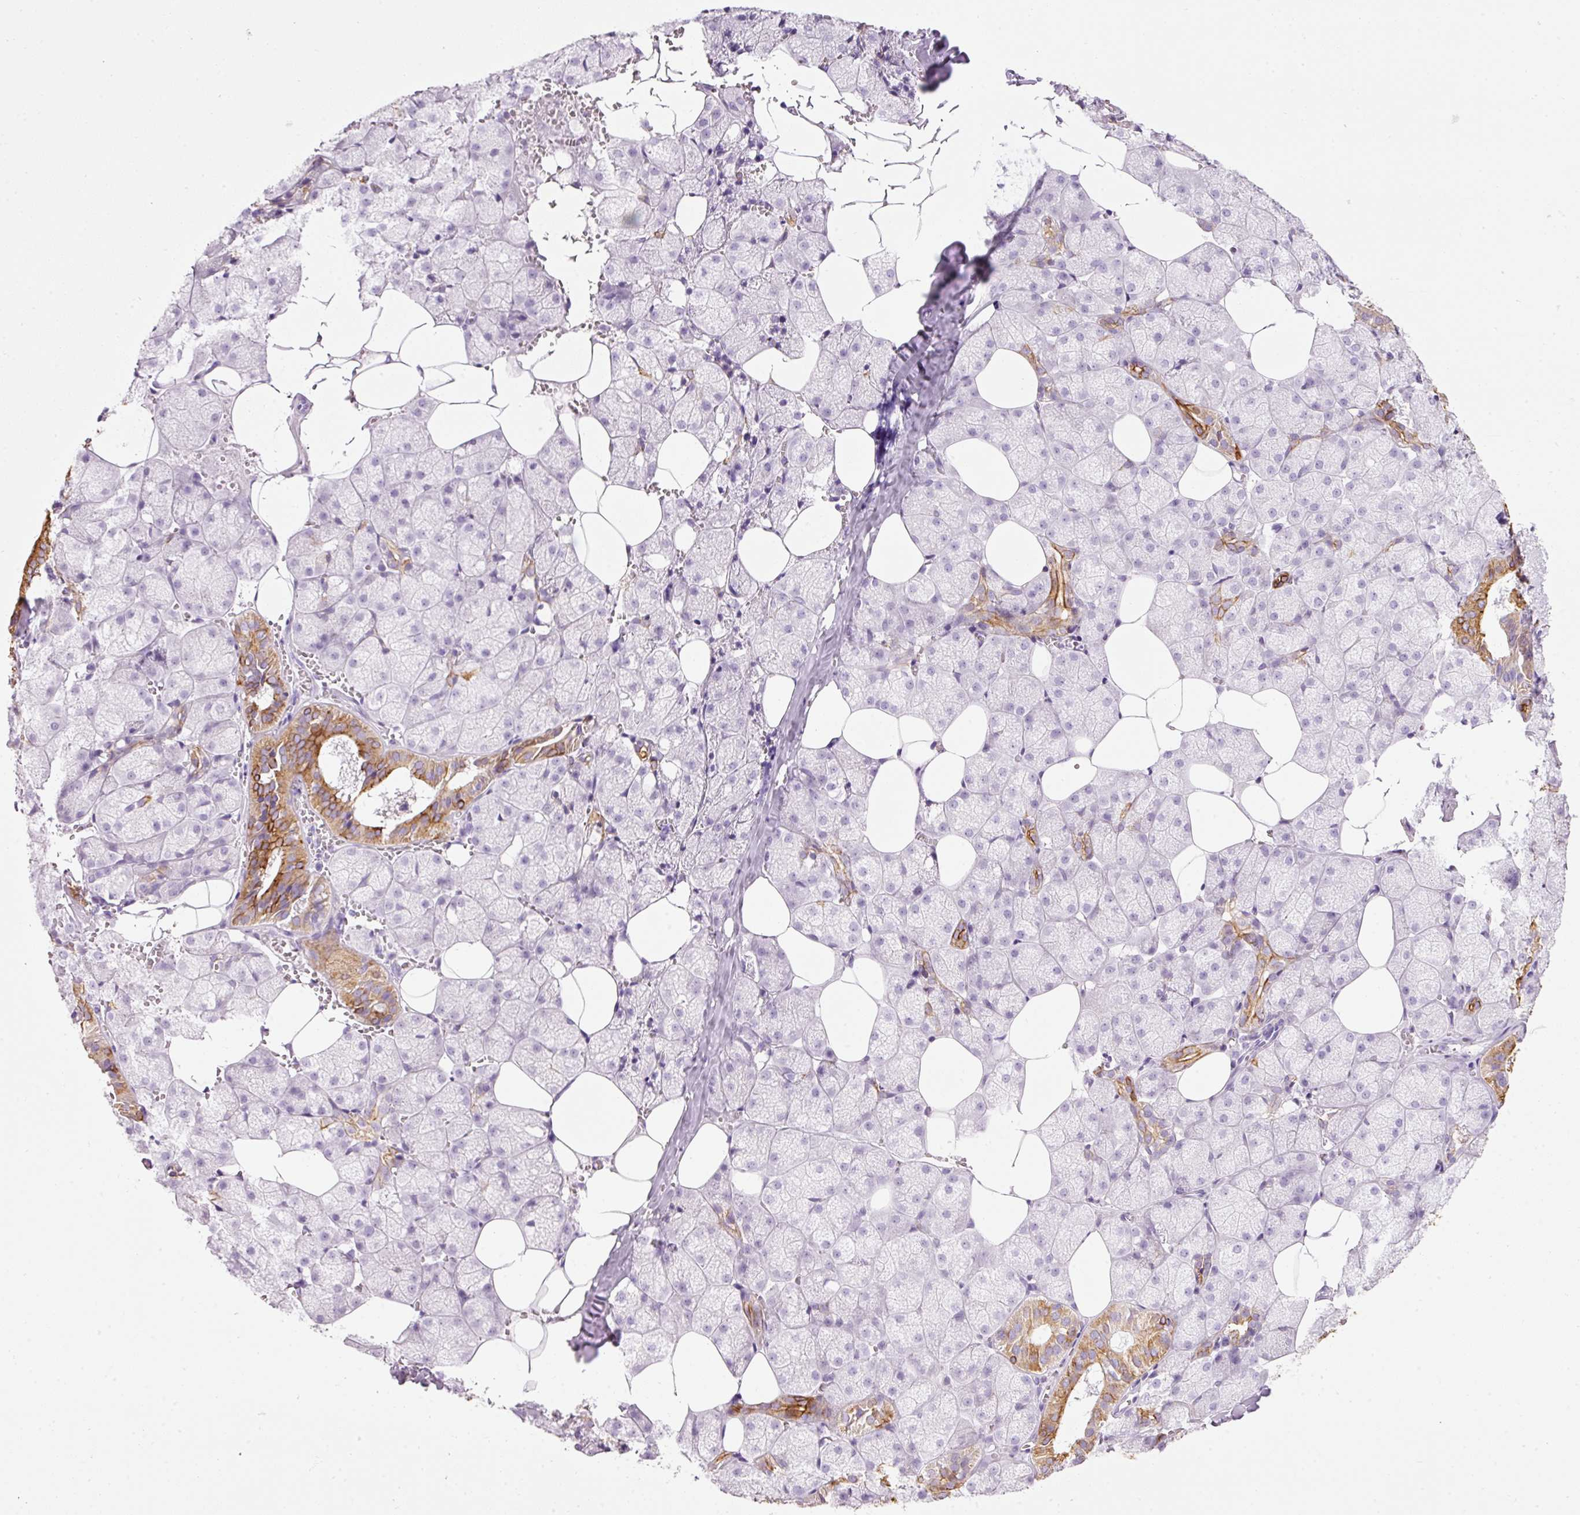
{"staining": {"intensity": "strong", "quantity": "<25%", "location": "cytoplasmic/membranous"}, "tissue": "salivary gland", "cell_type": "Glandular cells", "image_type": "normal", "snomed": [{"axis": "morphology", "description": "Normal tissue, NOS"}, {"axis": "topography", "description": "Salivary gland"}, {"axis": "topography", "description": "Peripheral nerve tissue"}], "caption": "DAB (3,3'-diaminobenzidine) immunohistochemical staining of benign human salivary gland exhibits strong cytoplasmic/membranous protein expression in about <25% of glandular cells.", "gene": "CARD16", "patient": {"sex": "male", "age": 38}}